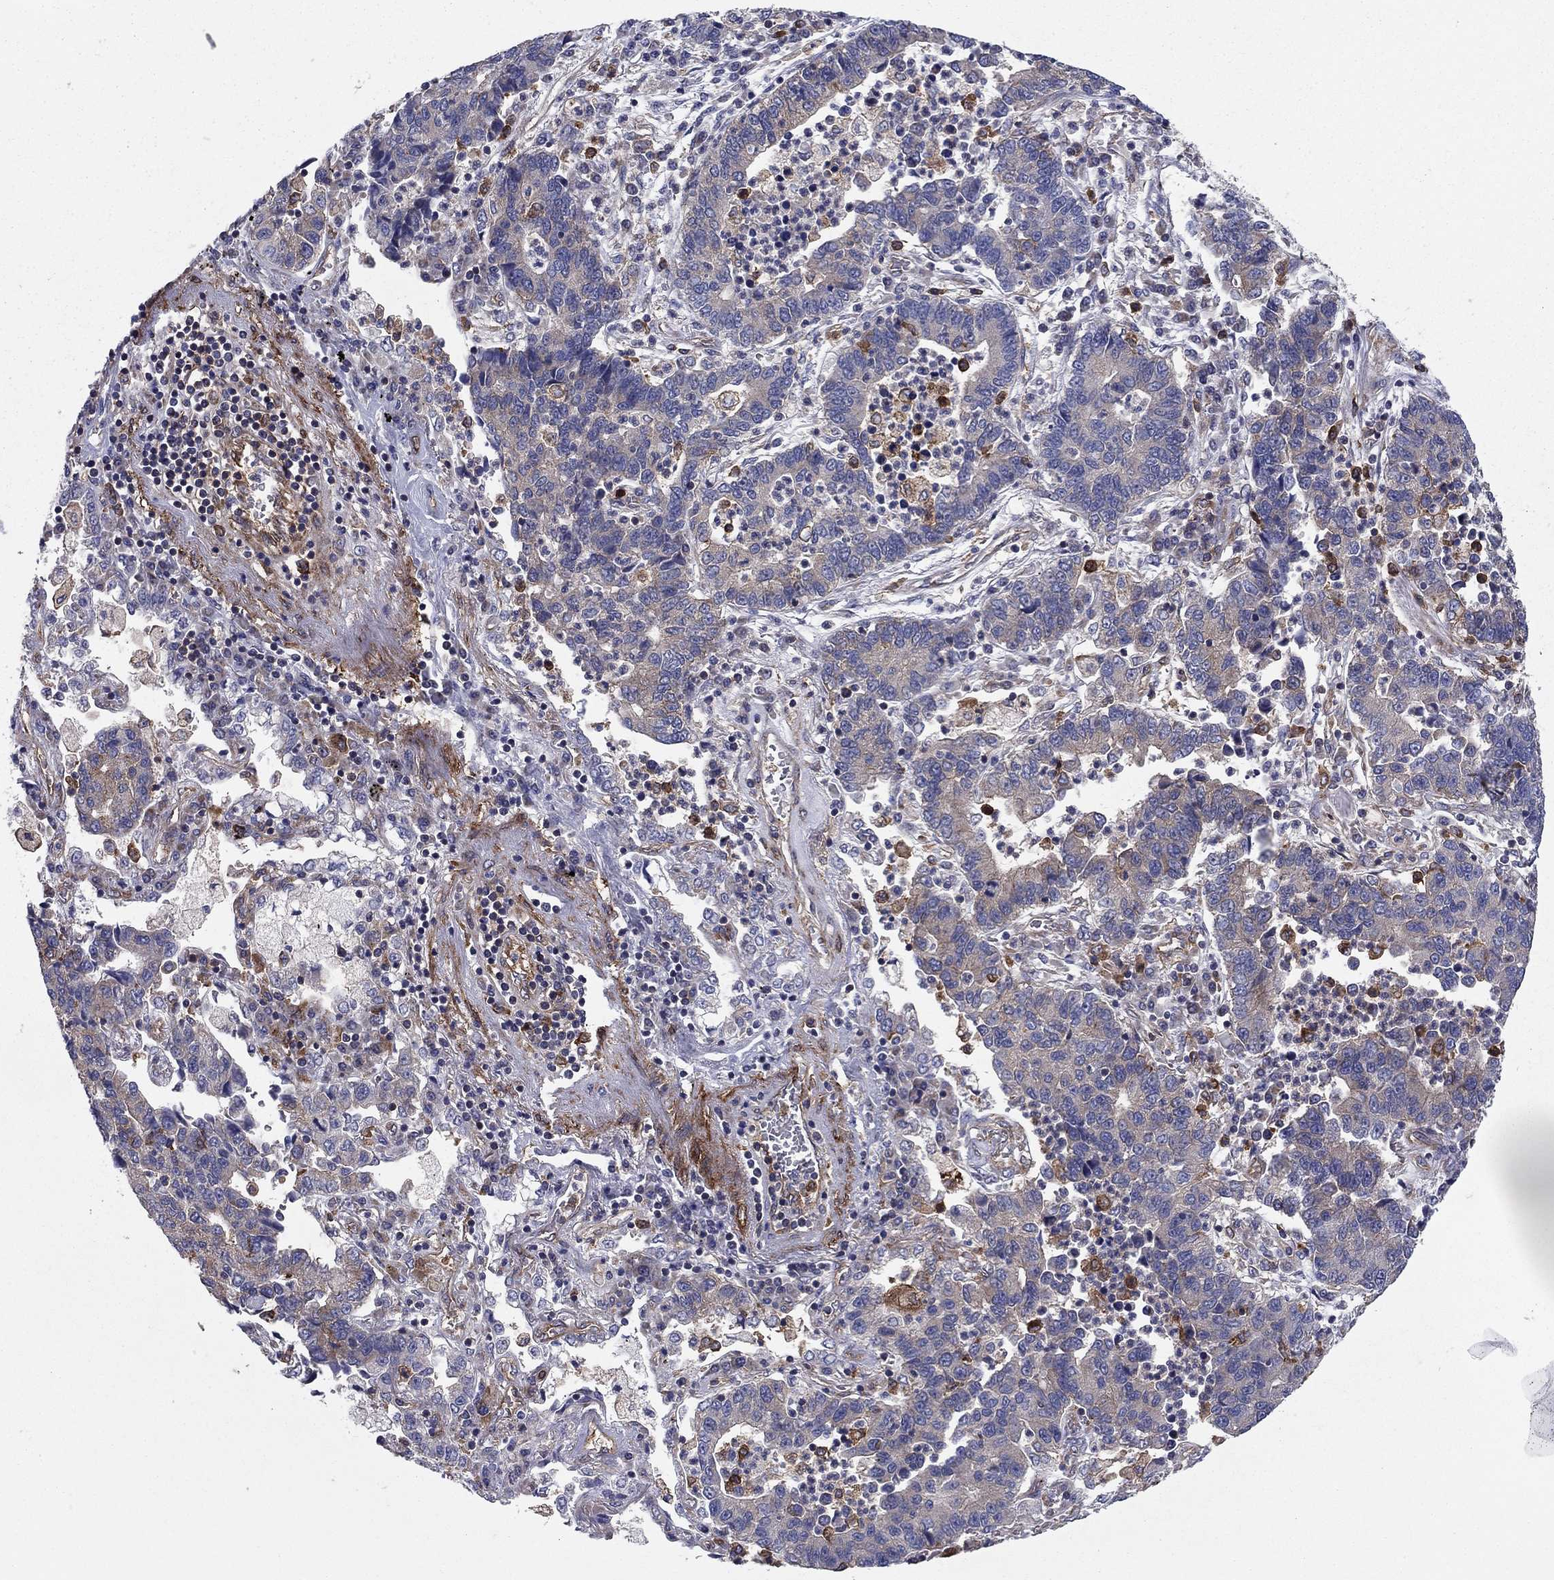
{"staining": {"intensity": "weak", "quantity": "<25%", "location": "cytoplasmic/membranous"}, "tissue": "lung cancer", "cell_type": "Tumor cells", "image_type": "cancer", "snomed": [{"axis": "morphology", "description": "Adenocarcinoma, NOS"}, {"axis": "topography", "description": "Lung"}], "caption": "Immunohistochemistry (IHC) histopathology image of neoplastic tissue: human lung adenocarcinoma stained with DAB (3,3'-diaminobenzidine) reveals no significant protein staining in tumor cells.", "gene": "EHBP1L1", "patient": {"sex": "female", "age": 57}}